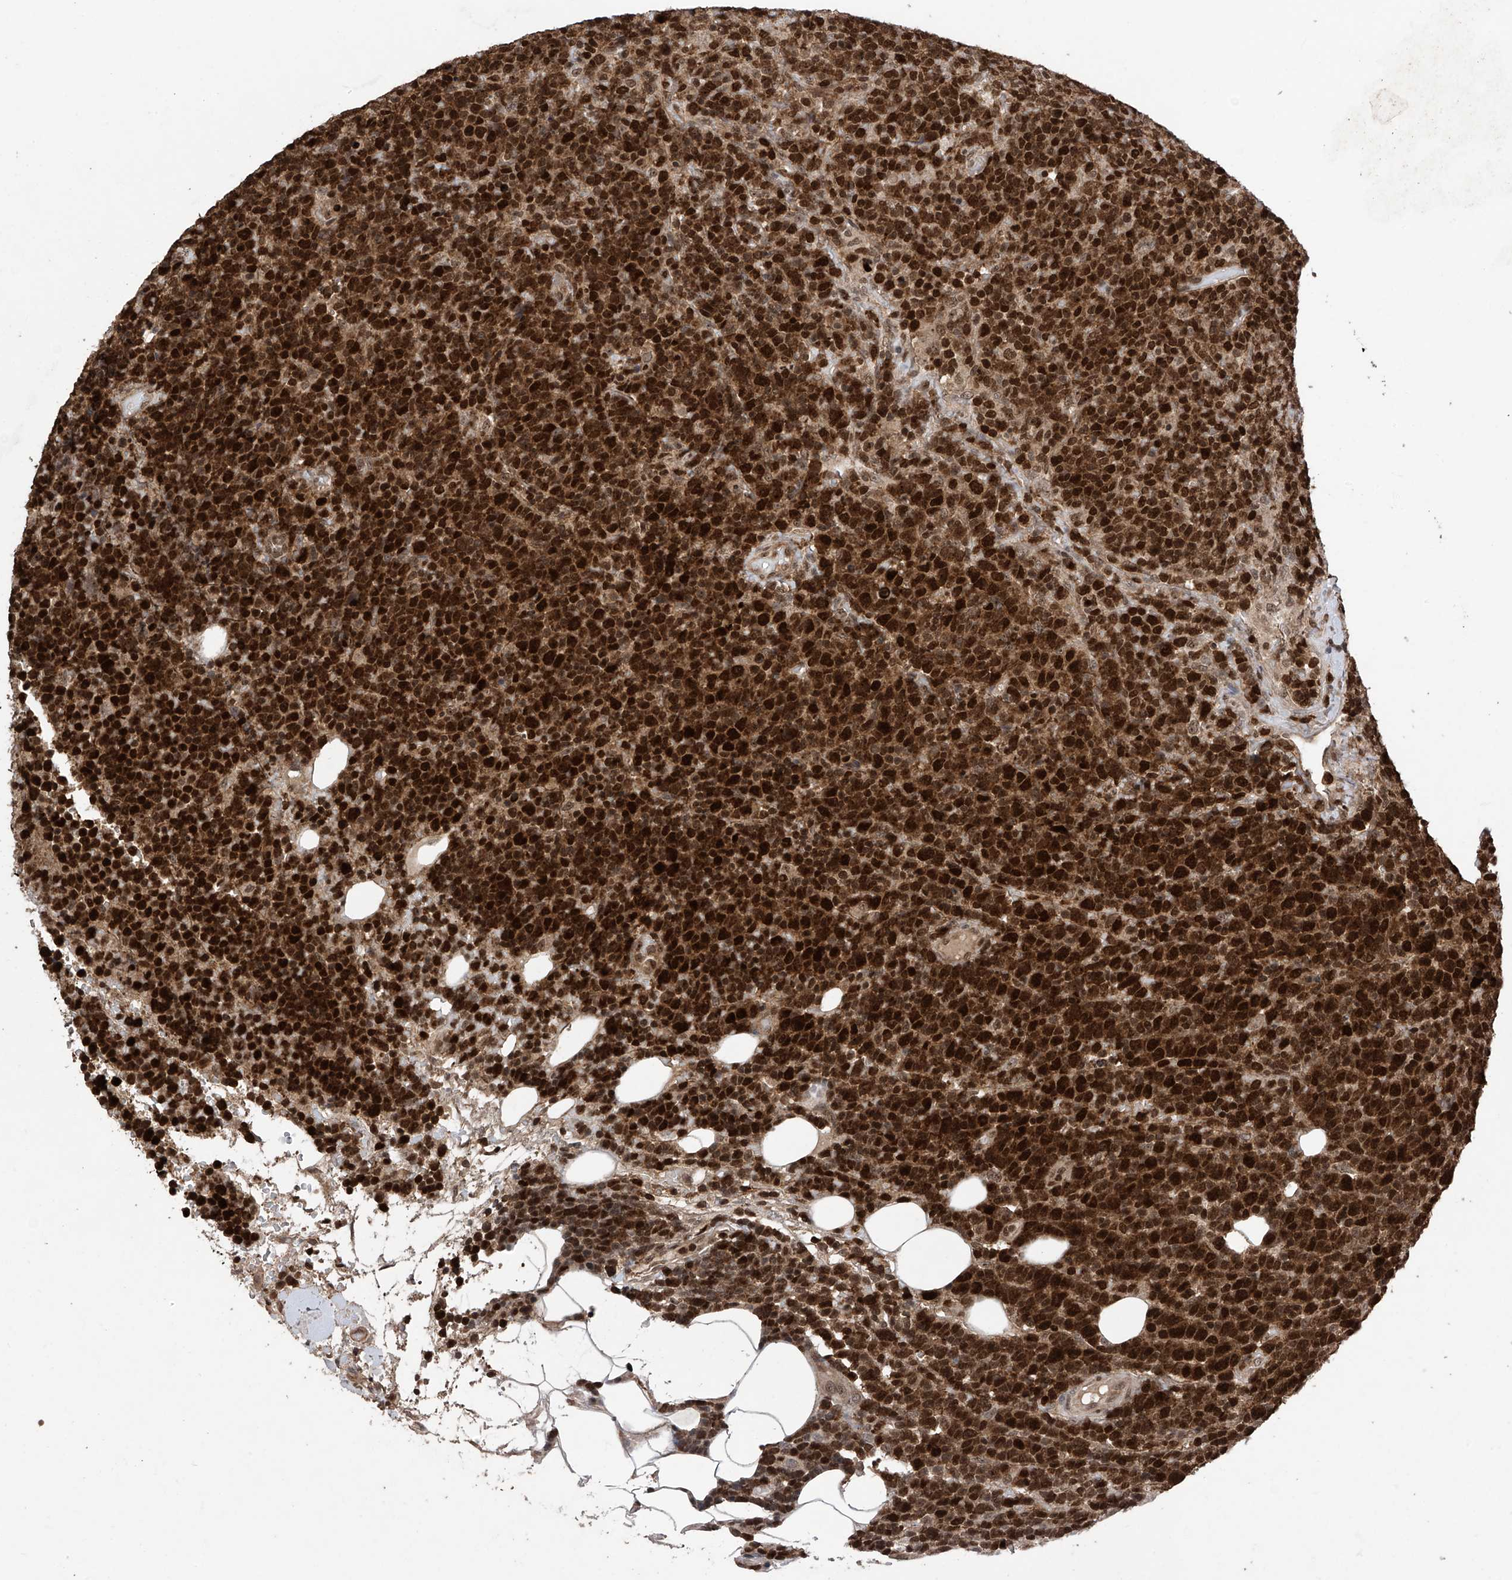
{"staining": {"intensity": "strong", "quantity": ">75%", "location": "nuclear"}, "tissue": "lymphoma", "cell_type": "Tumor cells", "image_type": "cancer", "snomed": [{"axis": "morphology", "description": "Malignant lymphoma, non-Hodgkin's type, High grade"}, {"axis": "topography", "description": "Lymph node"}], "caption": "The immunohistochemical stain labels strong nuclear staining in tumor cells of lymphoma tissue. The protein of interest is shown in brown color, while the nuclei are stained blue.", "gene": "DNAJC9", "patient": {"sex": "male", "age": 61}}